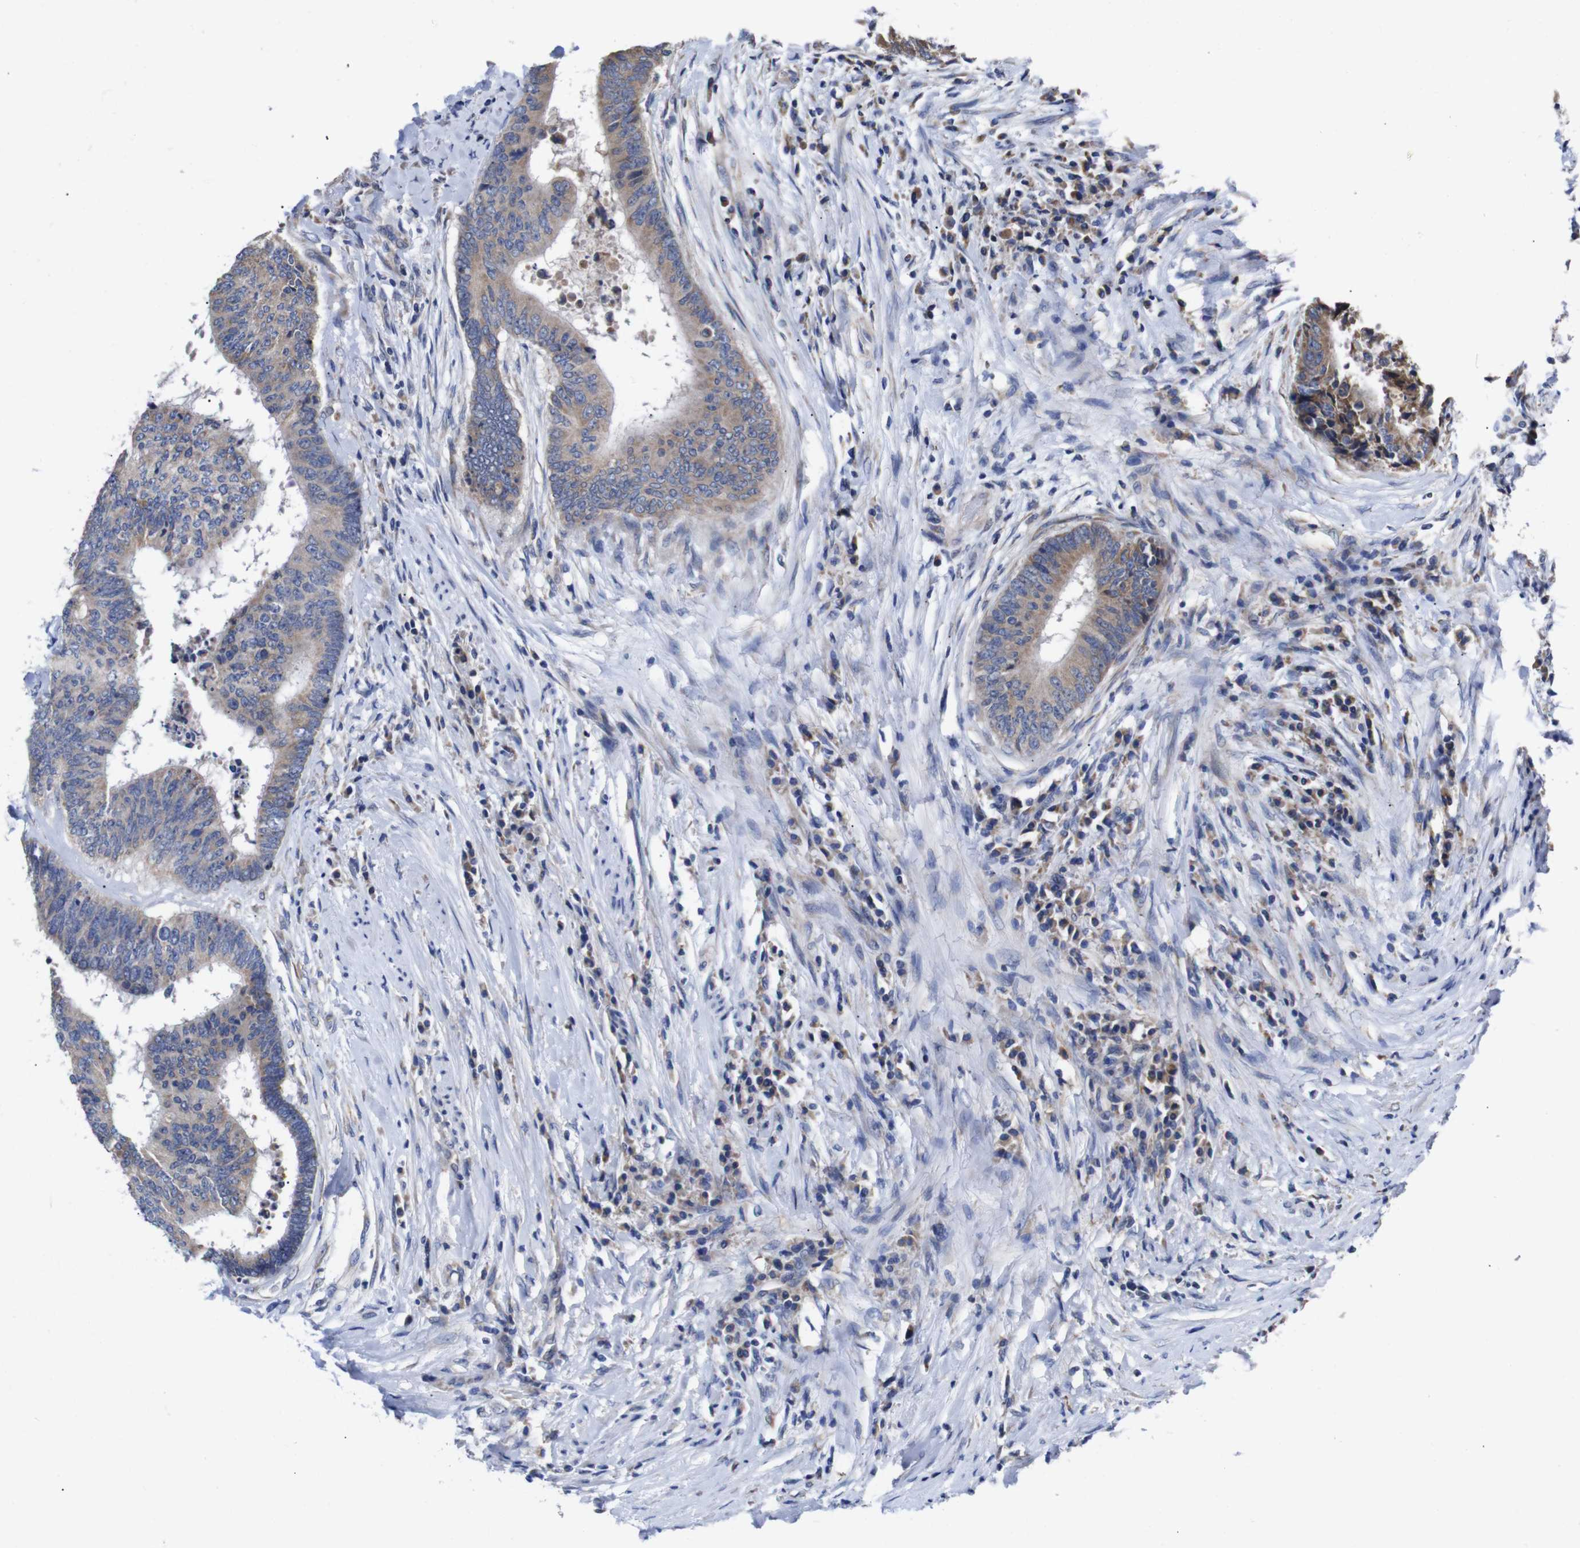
{"staining": {"intensity": "moderate", "quantity": "25%-75%", "location": "cytoplasmic/membranous"}, "tissue": "colorectal cancer", "cell_type": "Tumor cells", "image_type": "cancer", "snomed": [{"axis": "morphology", "description": "Adenocarcinoma, NOS"}, {"axis": "topography", "description": "Rectum"}], "caption": "Approximately 25%-75% of tumor cells in adenocarcinoma (colorectal) display moderate cytoplasmic/membranous protein expression as visualized by brown immunohistochemical staining.", "gene": "OPN3", "patient": {"sex": "male", "age": 72}}